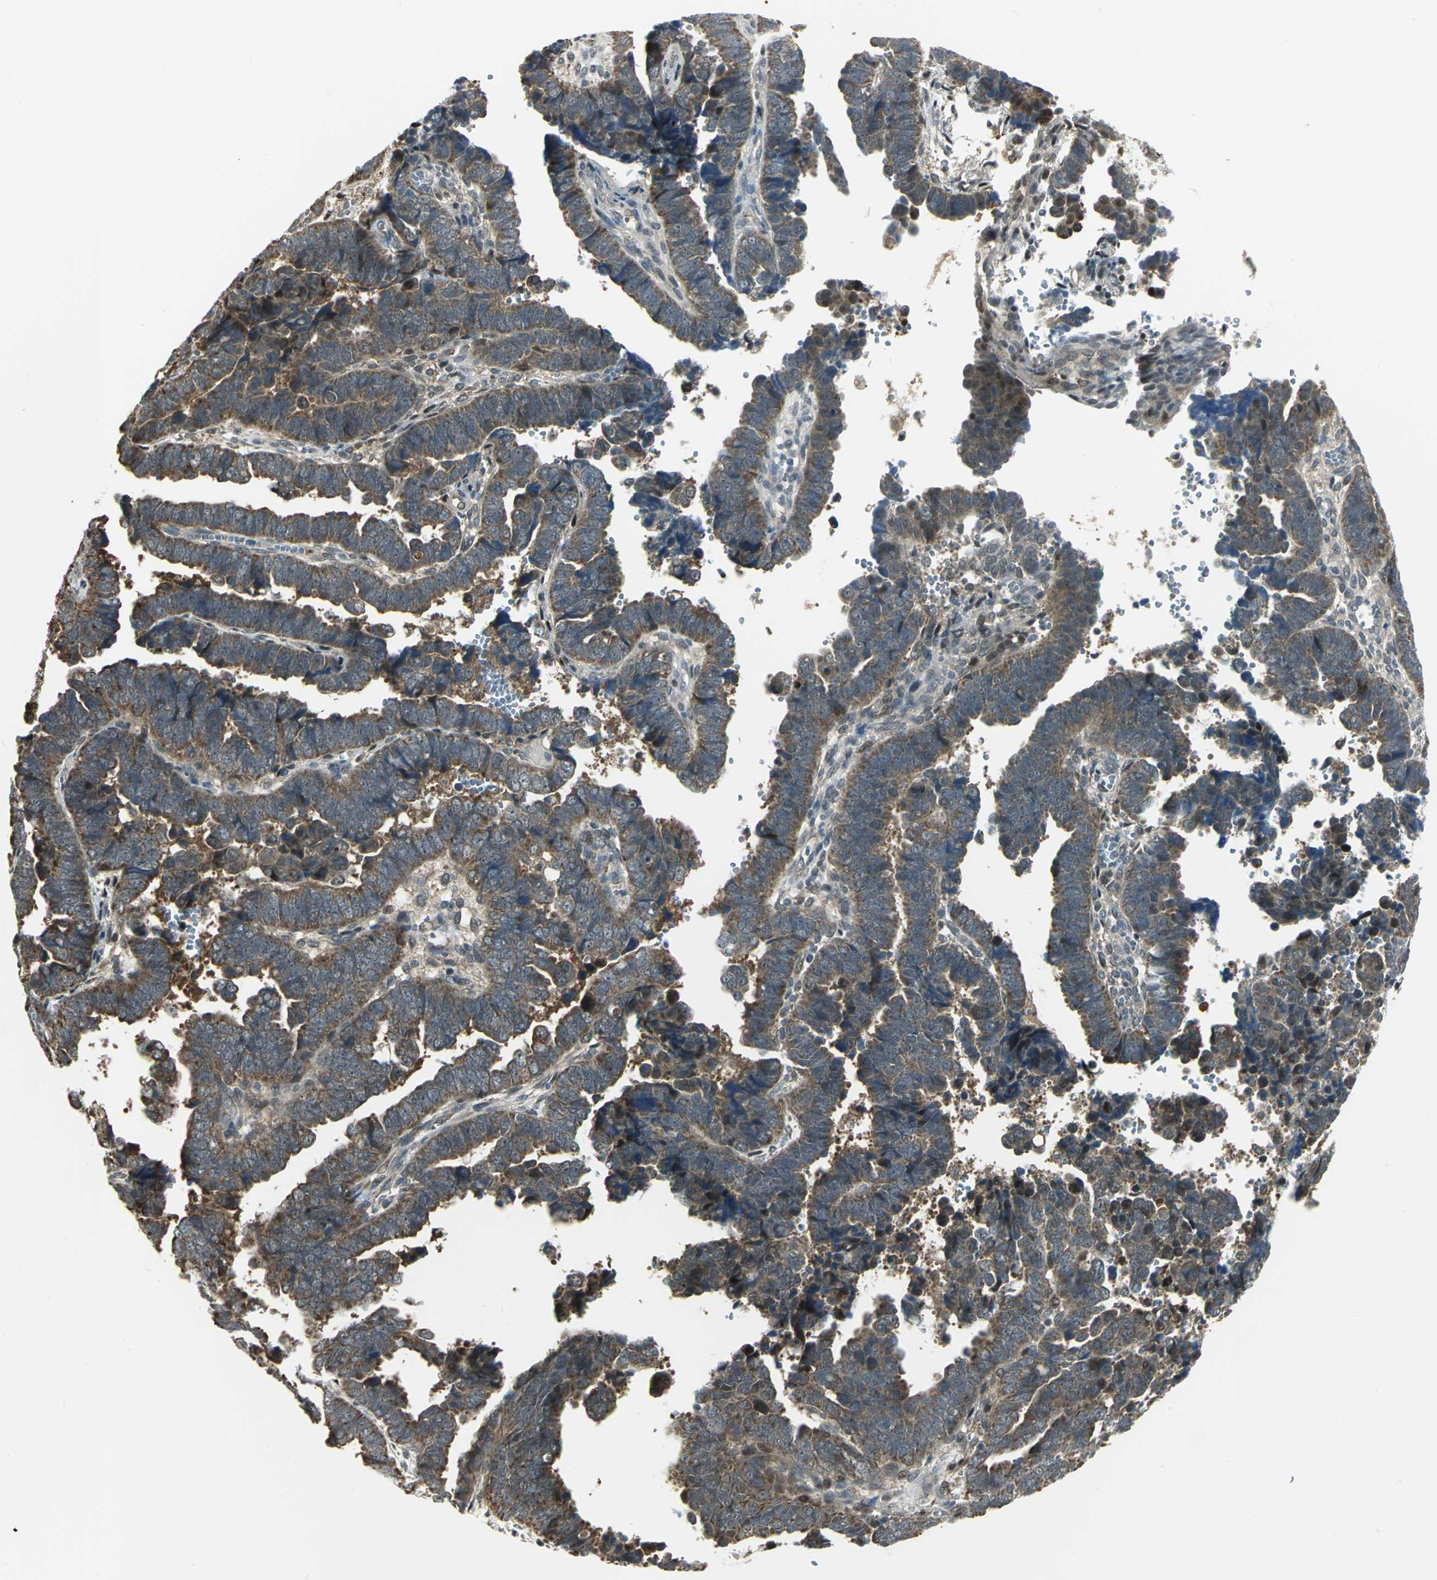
{"staining": {"intensity": "moderate", "quantity": ">75%", "location": "cytoplasmic/membranous"}, "tissue": "endometrial cancer", "cell_type": "Tumor cells", "image_type": "cancer", "snomed": [{"axis": "morphology", "description": "Adenocarcinoma, NOS"}, {"axis": "topography", "description": "Endometrium"}], "caption": "A brown stain highlights moderate cytoplasmic/membranous positivity of a protein in human endometrial cancer (adenocarcinoma) tumor cells.", "gene": "PSMC4", "patient": {"sex": "female", "age": 75}}